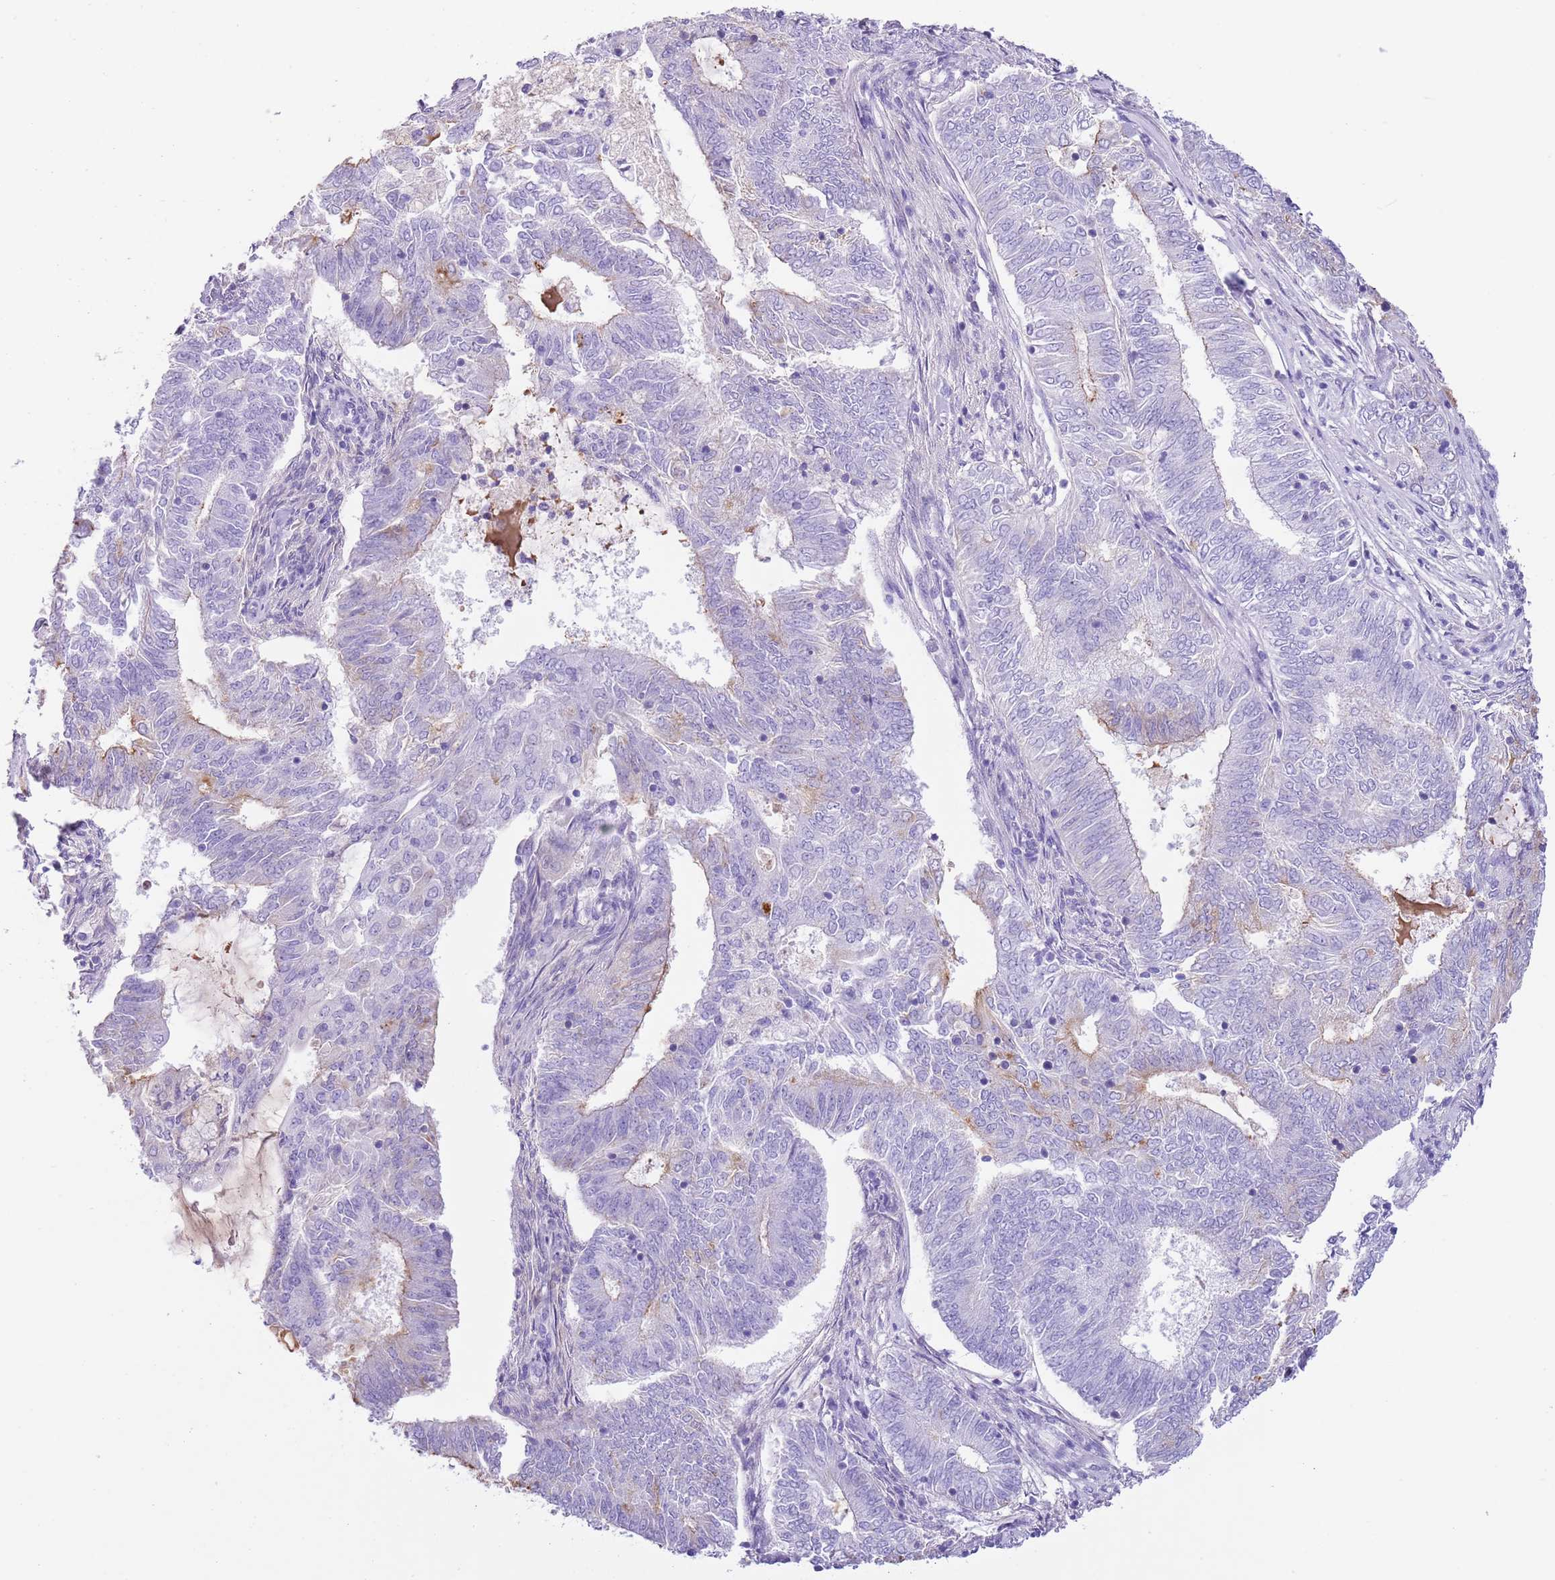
{"staining": {"intensity": "negative", "quantity": "none", "location": "none"}, "tissue": "endometrial cancer", "cell_type": "Tumor cells", "image_type": "cancer", "snomed": [{"axis": "morphology", "description": "Adenocarcinoma, NOS"}, {"axis": "topography", "description": "Endometrium"}], "caption": "Histopathology image shows no protein staining in tumor cells of adenocarcinoma (endometrial) tissue.", "gene": "TBC1D10B", "patient": {"sex": "female", "age": 62}}